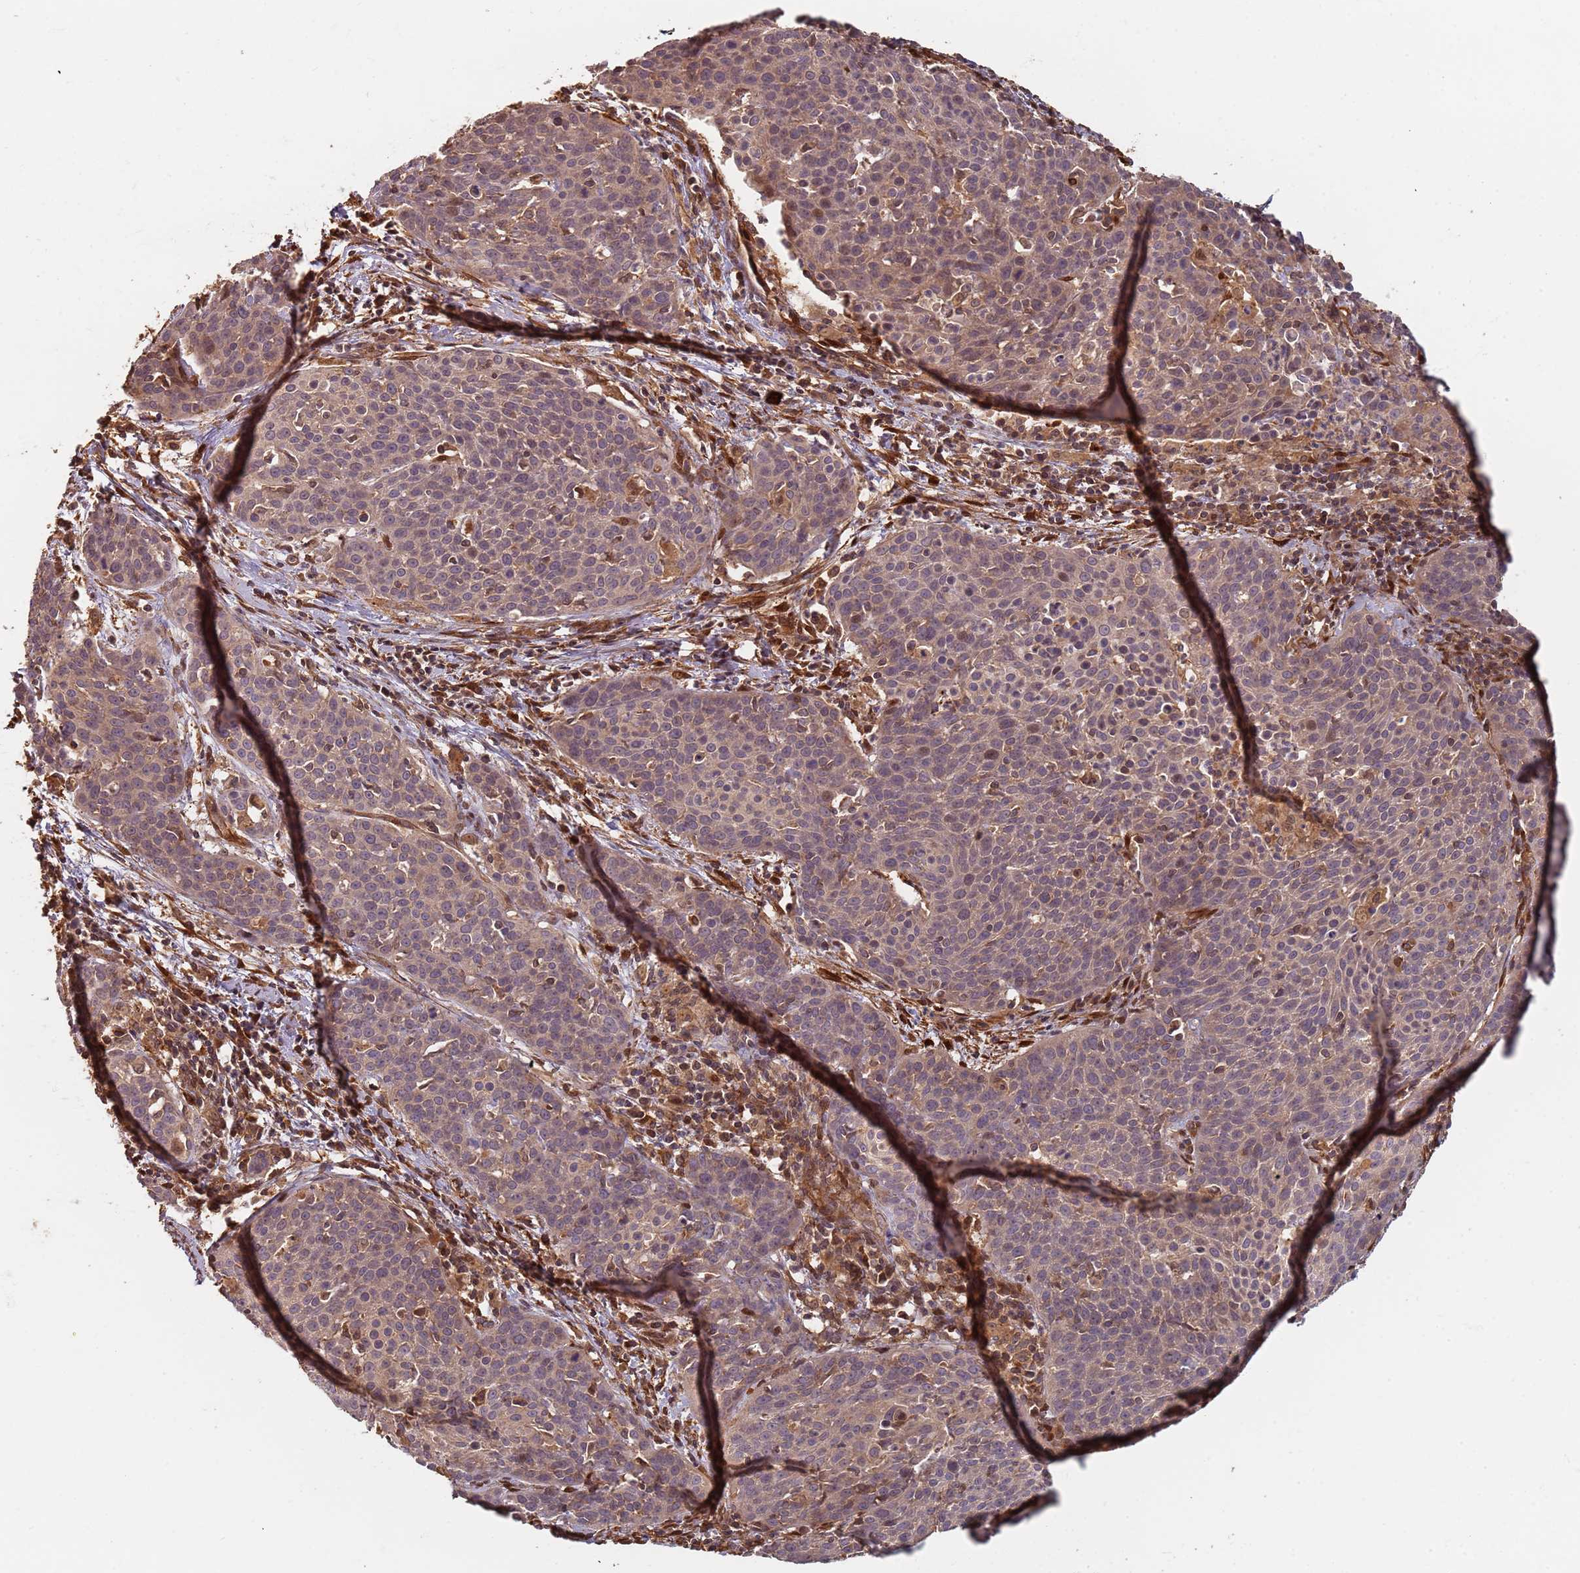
{"staining": {"intensity": "weak", "quantity": ">75%", "location": "cytoplasmic/membranous,nuclear"}, "tissue": "cervical cancer", "cell_type": "Tumor cells", "image_type": "cancer", "snomed": [{"axis": "morphology", "description": "Squamous cell carcinoma, NOS"}, {"axis": "topography", "description": "Cervix"}], "caption": "Cervical cancer stained with immunohistochemistry (IHC) shows weak cytoplasmic/membranous and nuclear staining in about >75% of tumor cells. The staining was performed using DAB (3,3'-diaminobenzidine) to visualize the protein expression in brown, while the nuclei were stained in blue with hematoxylin (Magnification: 20x).", "gene": "SDCCAG8", "patient": {"sex": "female", "age": 38}}